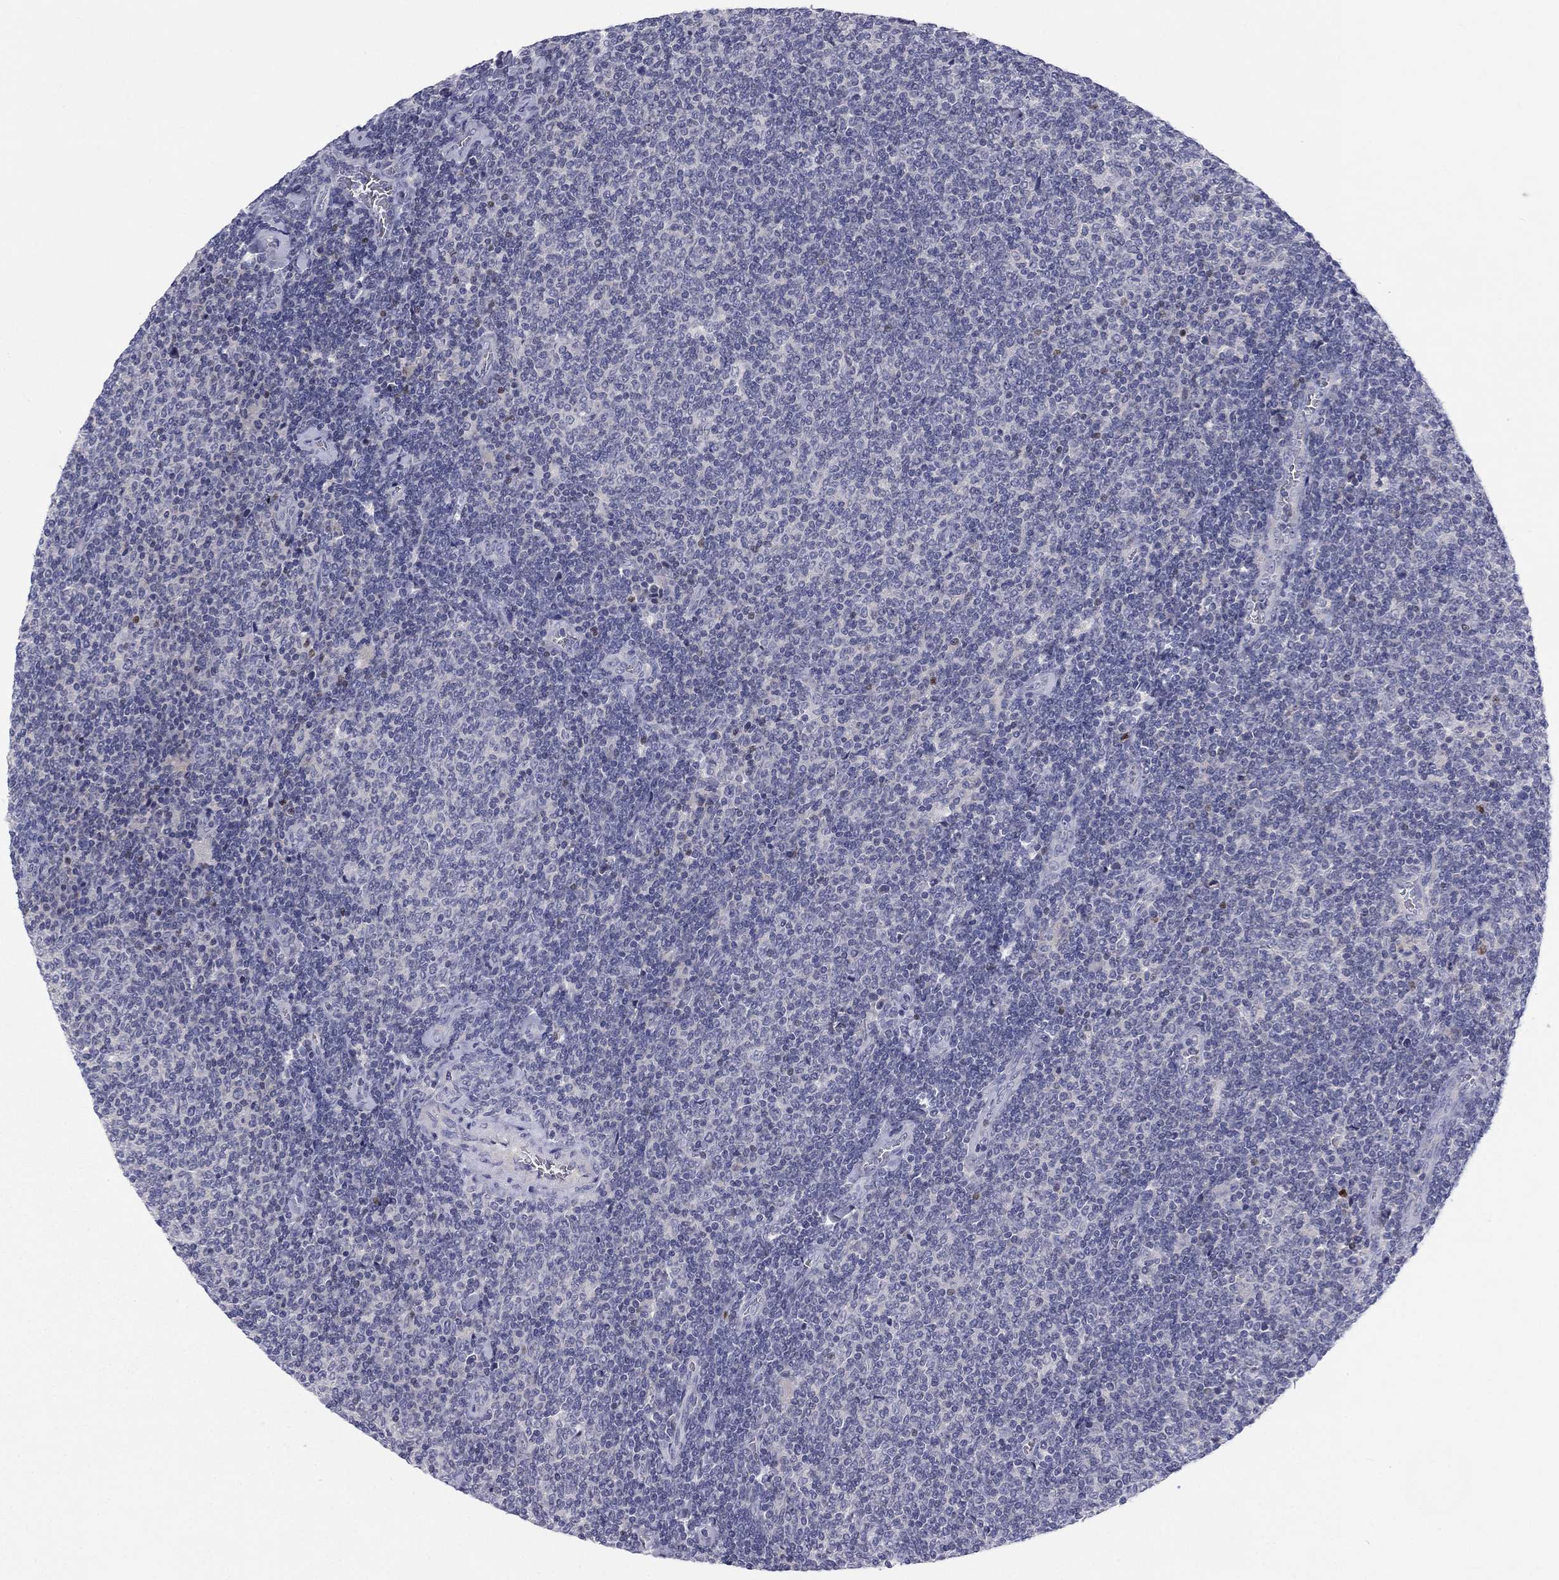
{"staining": {"intensity": "negative", "quantity": "none", "location": "none"}, "tissue": "lymphoma", "cell_type": "Tumor cells", "image_type": "cancer", "snomed": [{"axis": "morphology", "description": "Malignant lymphoma, non-Hodgkin's type, Low grade"}, {"axis": "topography", "description": "Lymph node"}], "caption": "A histopathology image of human low-grade malignant lymphoma, non-Hodgkin's type is negative for staining in tumor cells. (Stains: DAB IHC with hematoxylin counter stain, Microscopy: brightfield microscopy at high magnification).", "gene": "CACNA1A", "patient": {"sex": "male", "age": 52}}